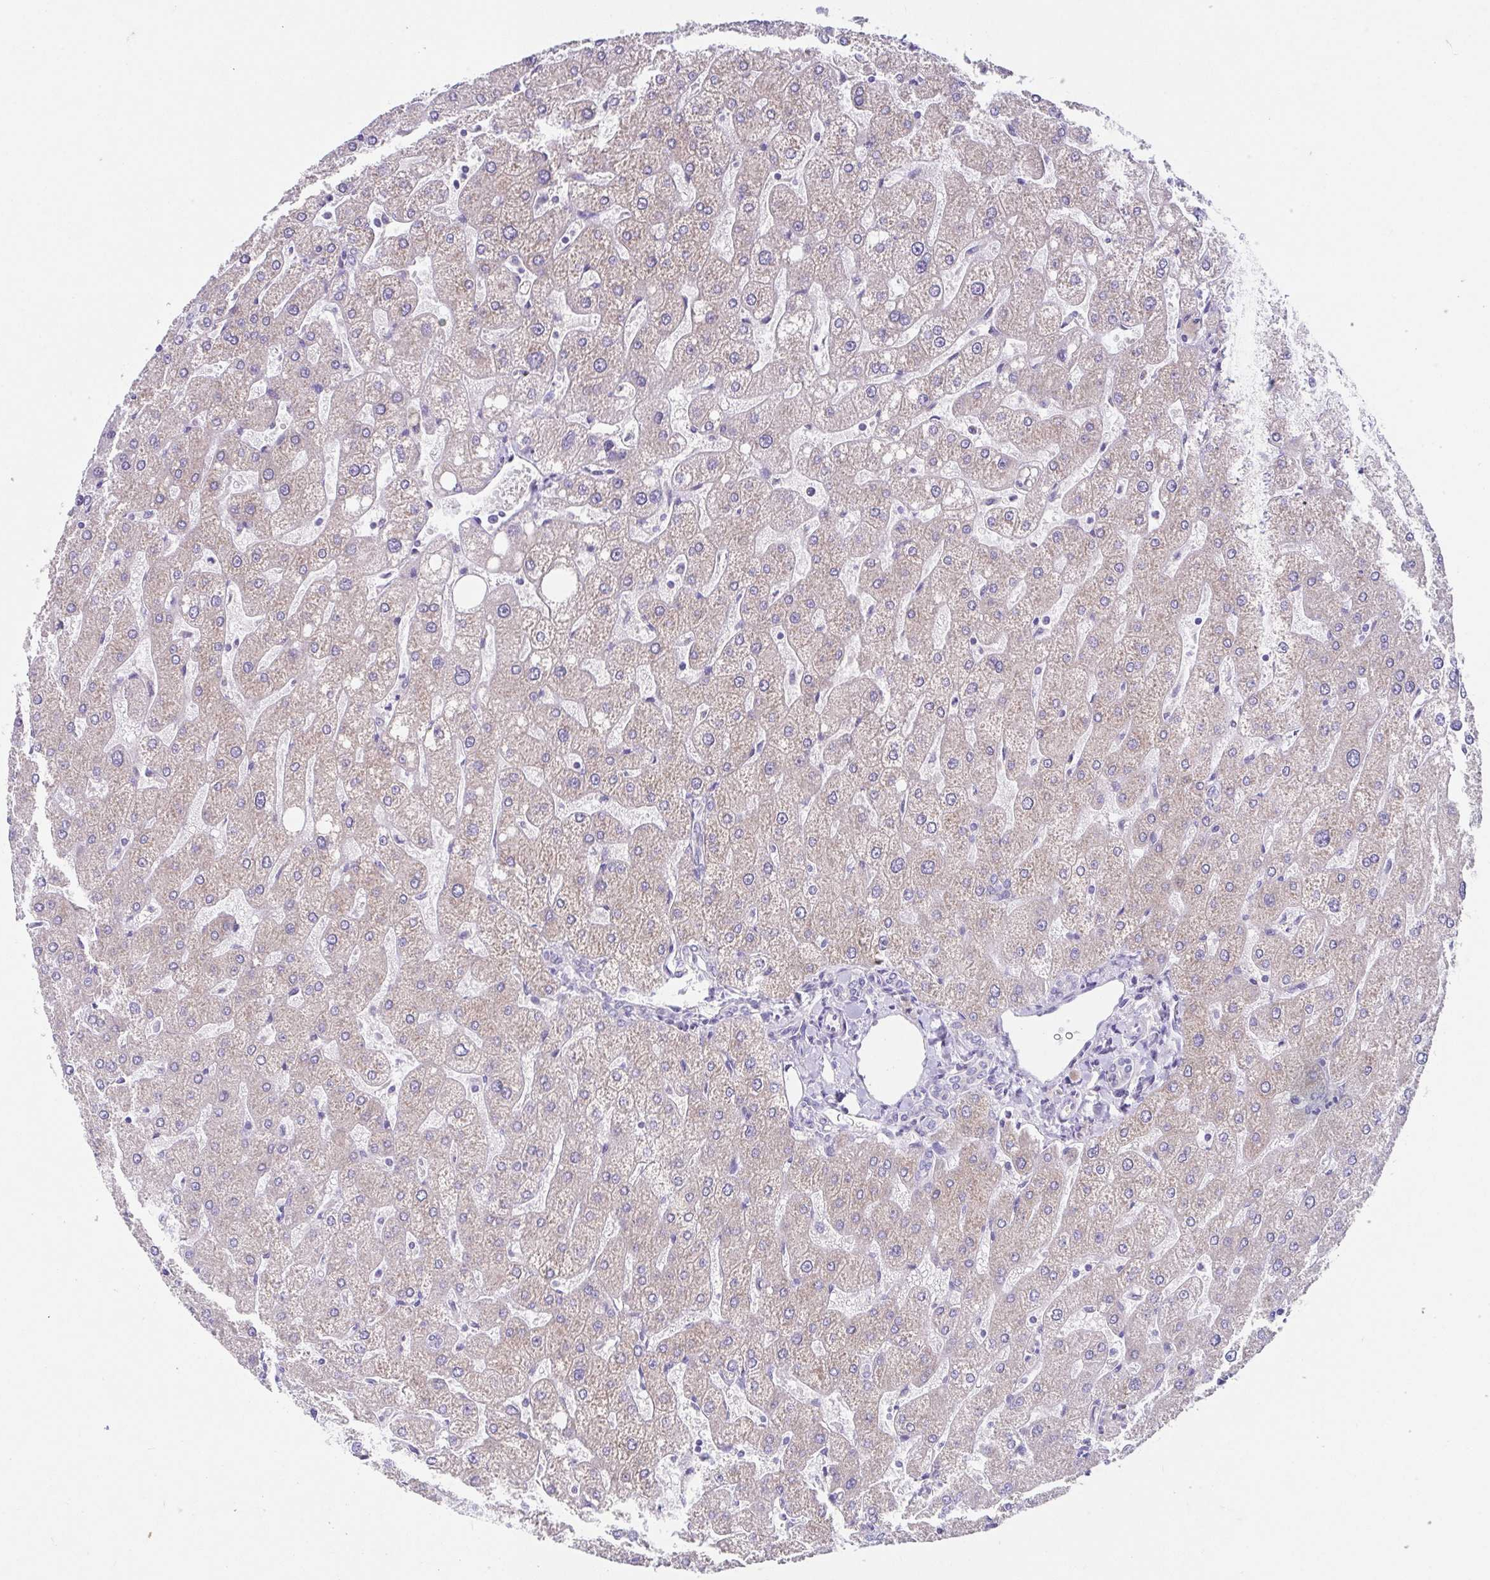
{"staining": {"intensity": "negative", "quantity": "none", "location": "none"}, "tissue": "liver", "cell_type": "Cholangiocytes", "image_type": "normal", "snomed": [{"axis": "morphology", "description": "Normal tissue, NOS"}, {"axis": "topography", "description": "Liver"}], "caption": "Liver was stained to show a protein in brown. There is no significant expression in cholangiocytes. (Brightfield microscopy of DAB immunohistochemistry (IHC) at high magnification).", "gene": "RDH11", "patient": {"sex": "male", "age": 67}}